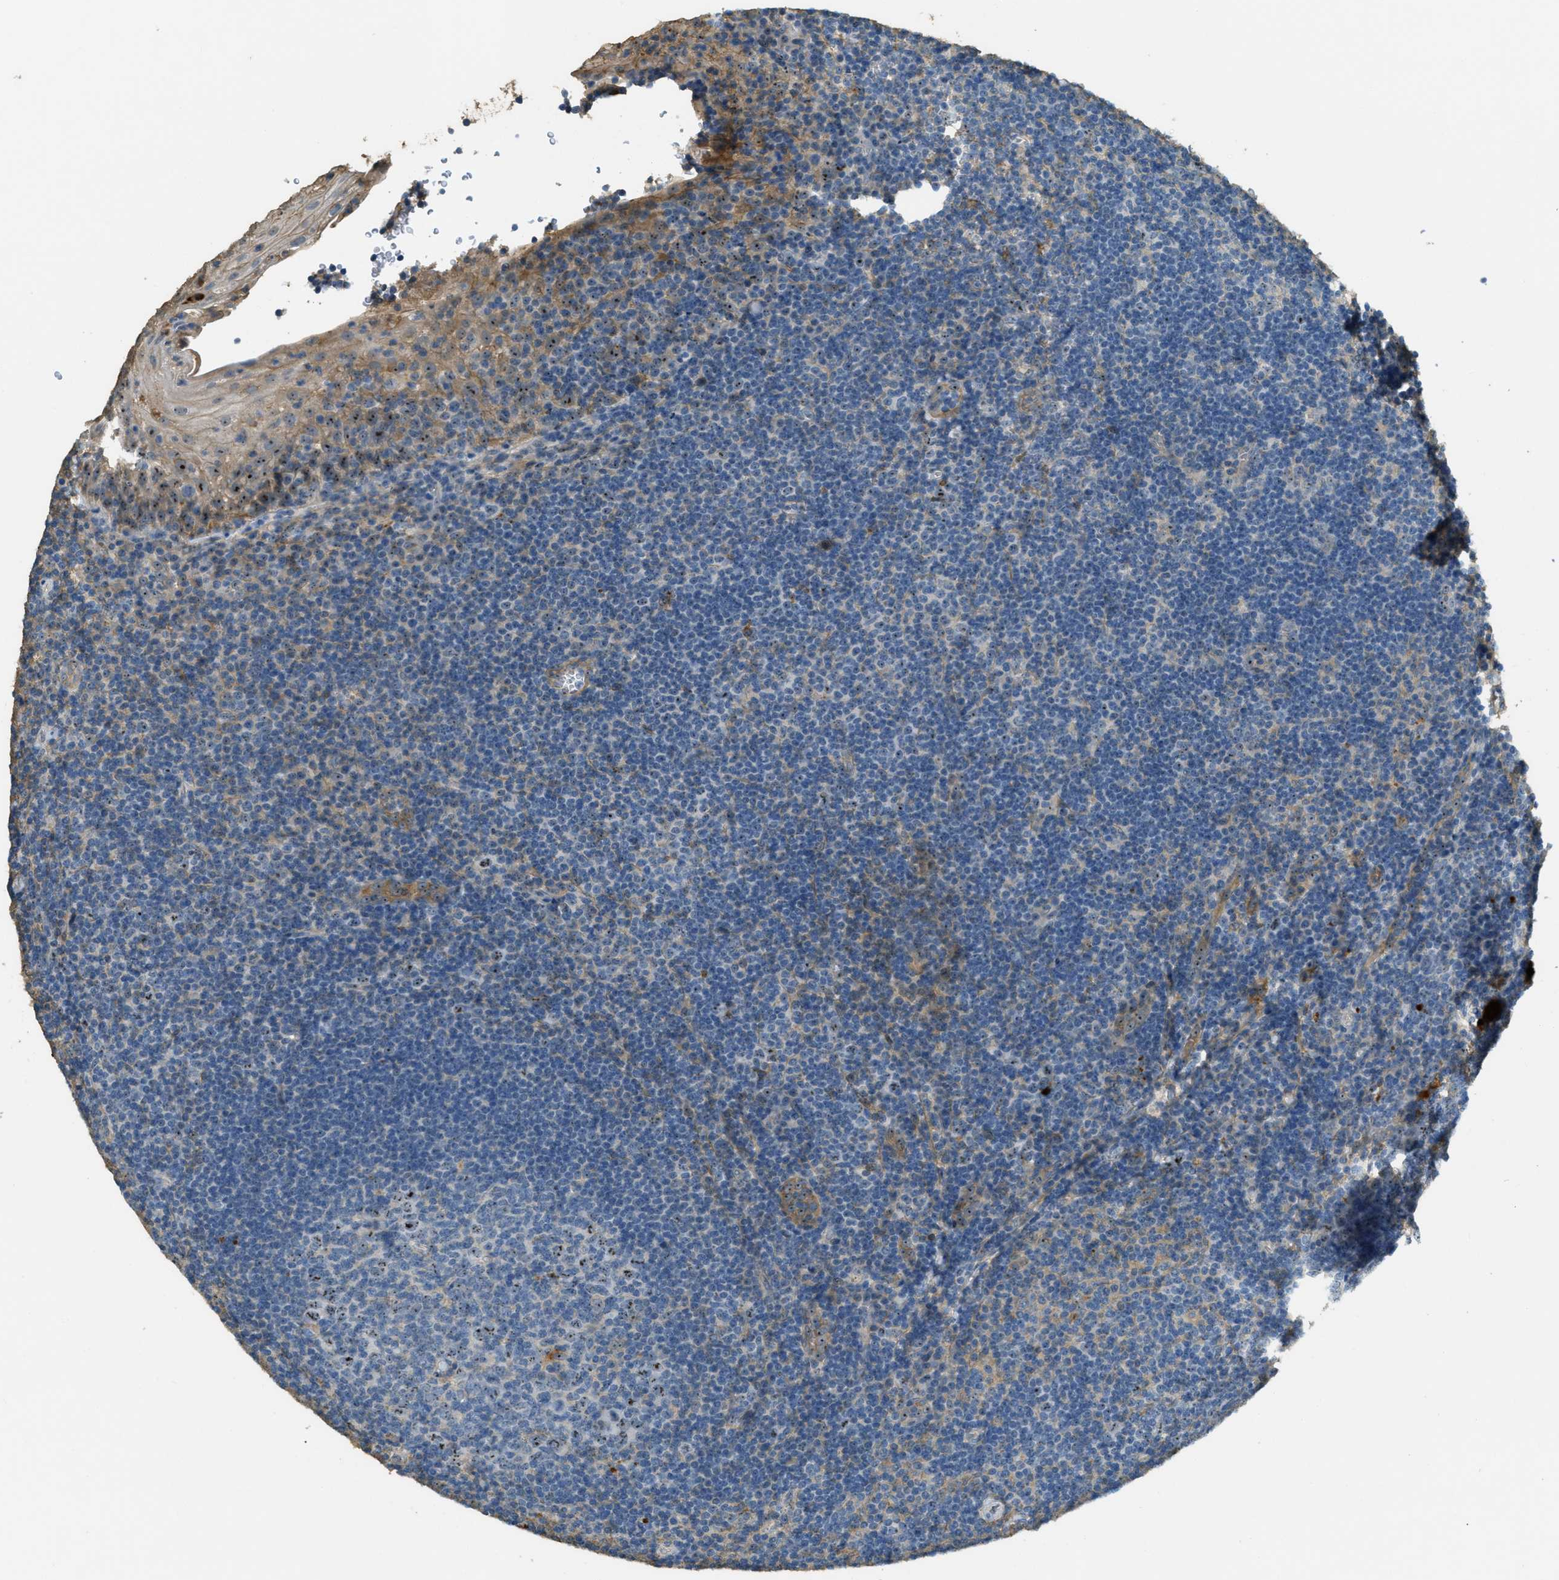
{"staining": {"intensity": "moderate", "quantity": "25%-75%", "location": "nuclear"}, "tissue": "tonsil", "cell_type": "Germinal center cells", "image_type": "normal", "snomed": [{"axis": "morphology", "description": "Normal tissue, NOS"}, {"axis": "topography", "description": "Tonsil"}], "caption": "Approximately 25%-75% of germinal center cells in normal tonsil reveal moderate nuclear protein positivity as visualized by brown immunohistochemical staining.", "gene": "OSMR", "patient": {"sex": "male", "age": 37}}